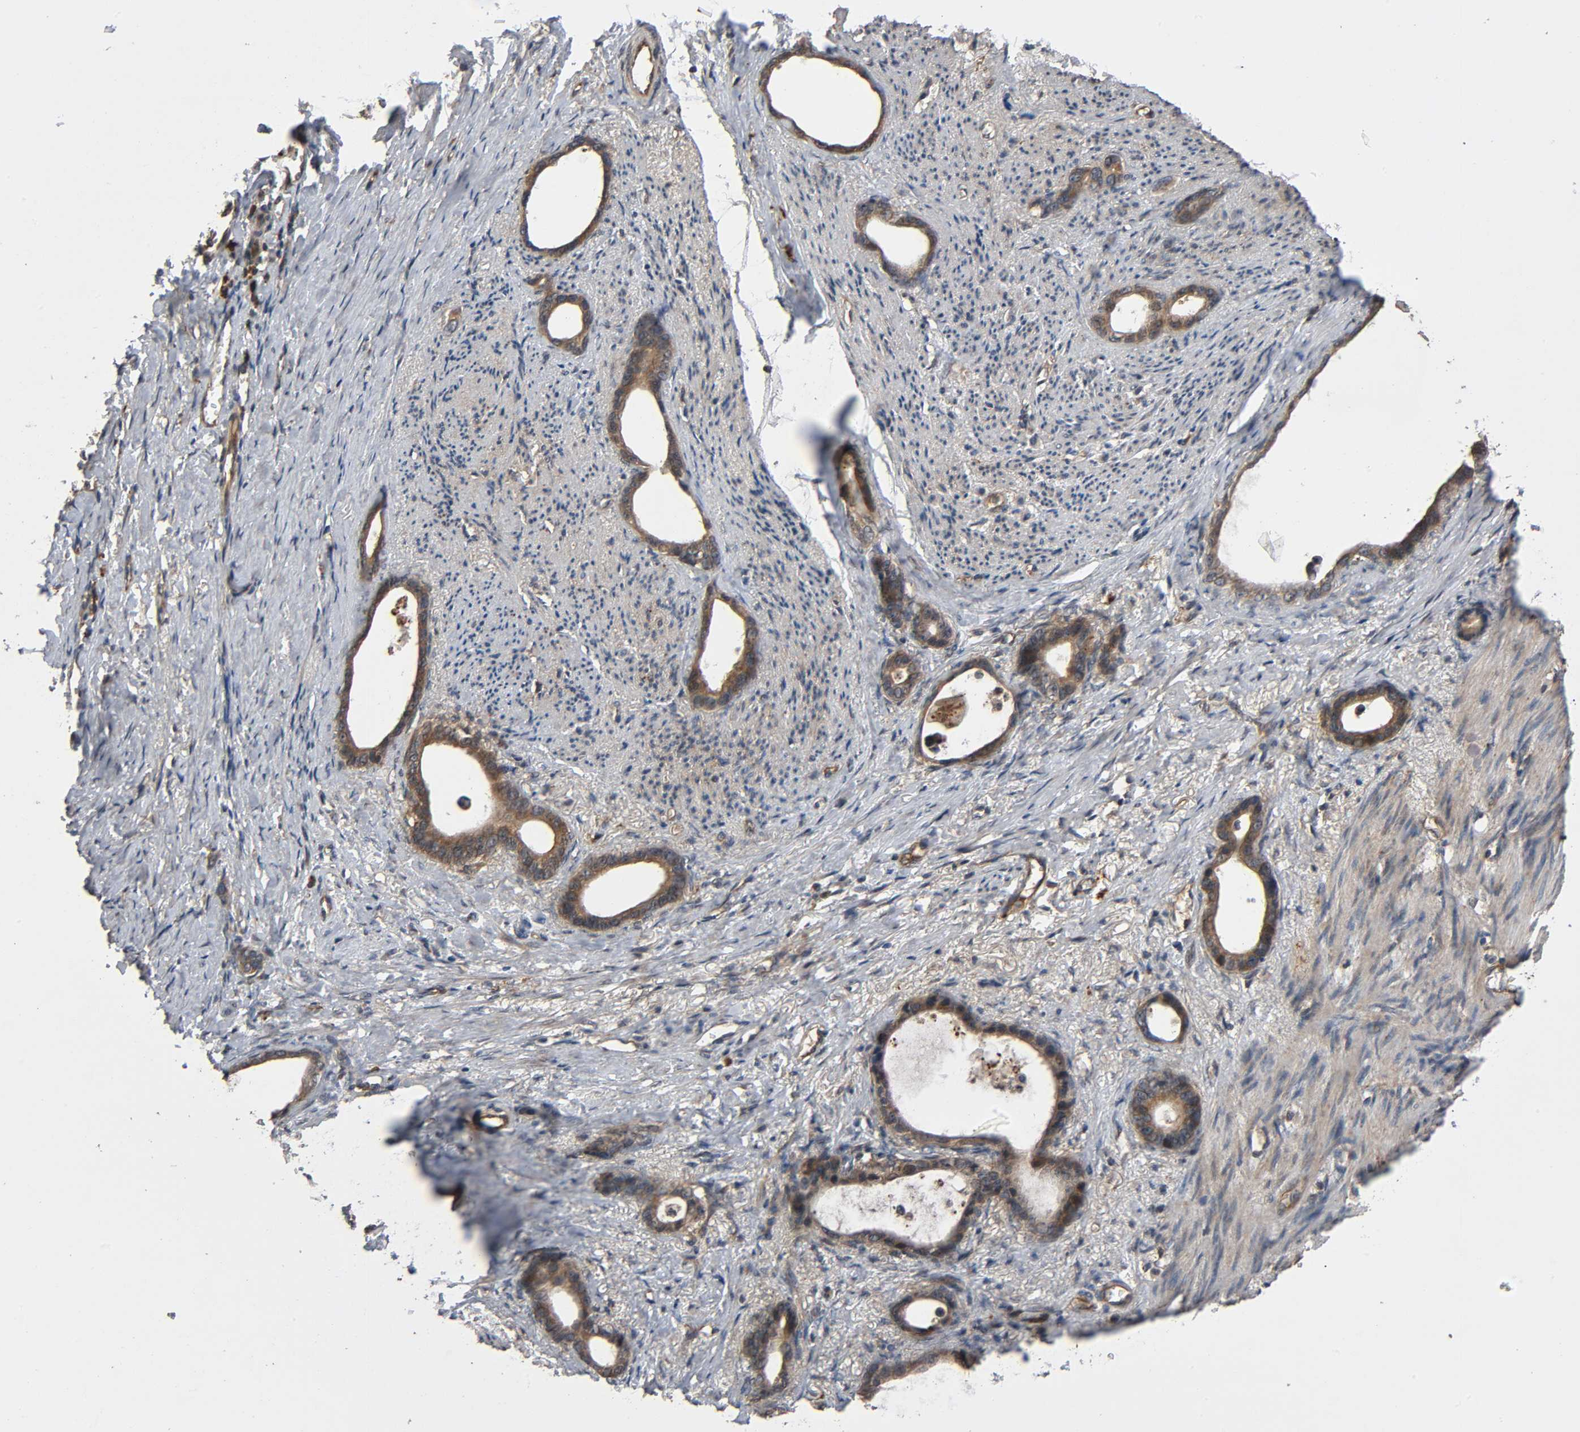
{"staining": {"intensity": "moderate", "quantity": ">75%", "location": "cytoplasmic/membranous"}, "tissue": "stomach cancer", "cell_type": "Tumor cells", "image_type": "cancer", "snomed": [{"axis": "morphology", "description": "Adenocarcinoma, NOS"}, {"axis": "topography", "description": "Stomach"}], "caption": "This is an image of immunohistochemistry staining of adenocarcinoma (stomach), which shows moderate positivity in the cytoplasmic/membranous of tumor cells.", "gene": "MAP3K8", "patient": {"sex": "female", "age": 75}}